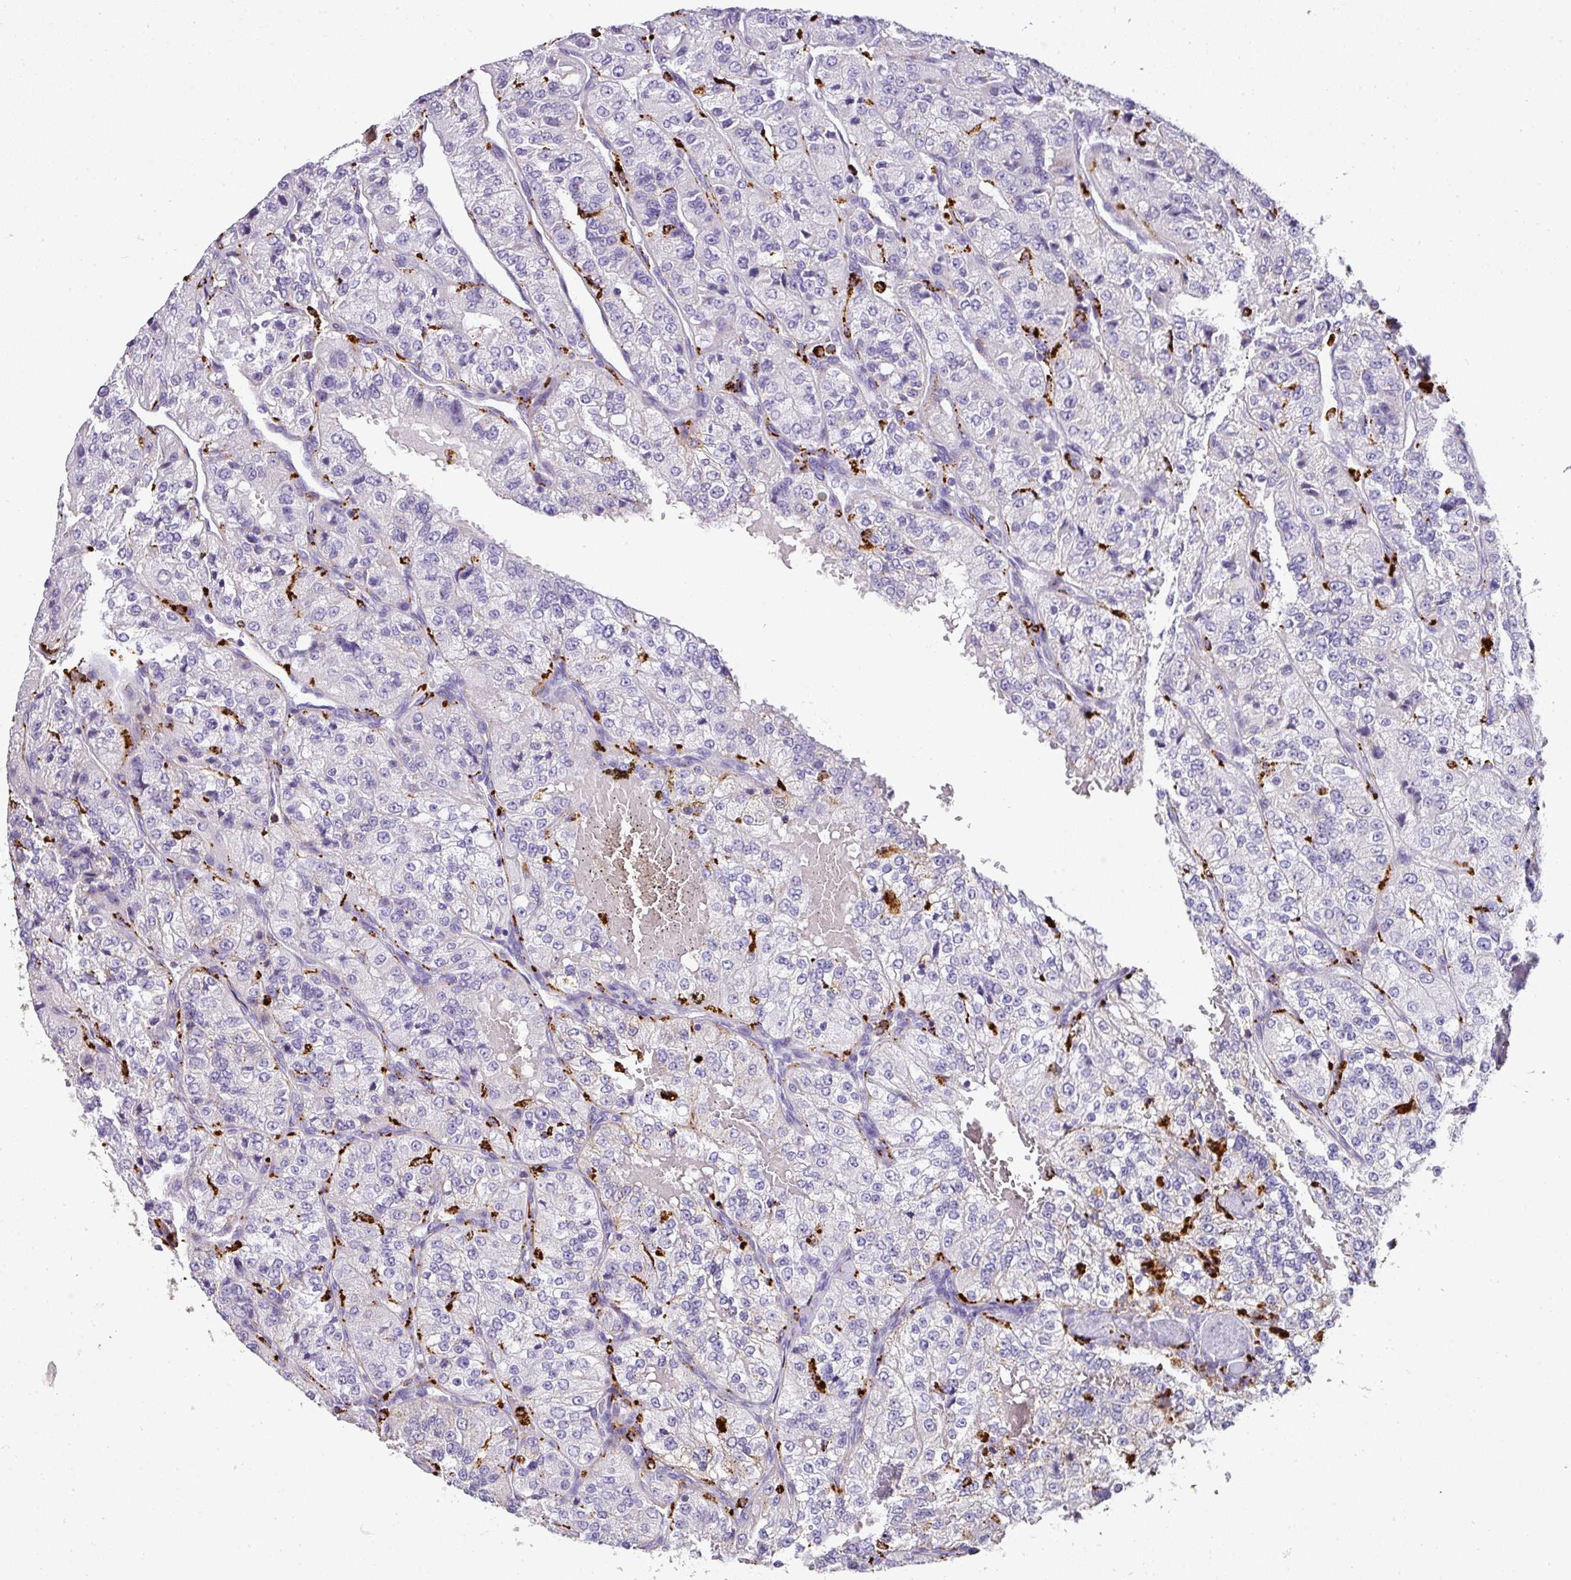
{"staining": {"intensity": "negative", "quantity": "none", "location": "none"}, "tissue": "renal cancer", "cell_type": "Tumor cells", "image_type": "cancer", "snomed": [{"axis": "morphology", "description": "Adenocarcinoma, NOS"}, {"axis": "topography", "description": "Kidney"}], "caption": "DAB immunohistochemical staining of human renal cancer exhibits no significant positivity in tumor cells.", "gene": "MMACHC", "patient": {"sex": "female", "age": 63}}